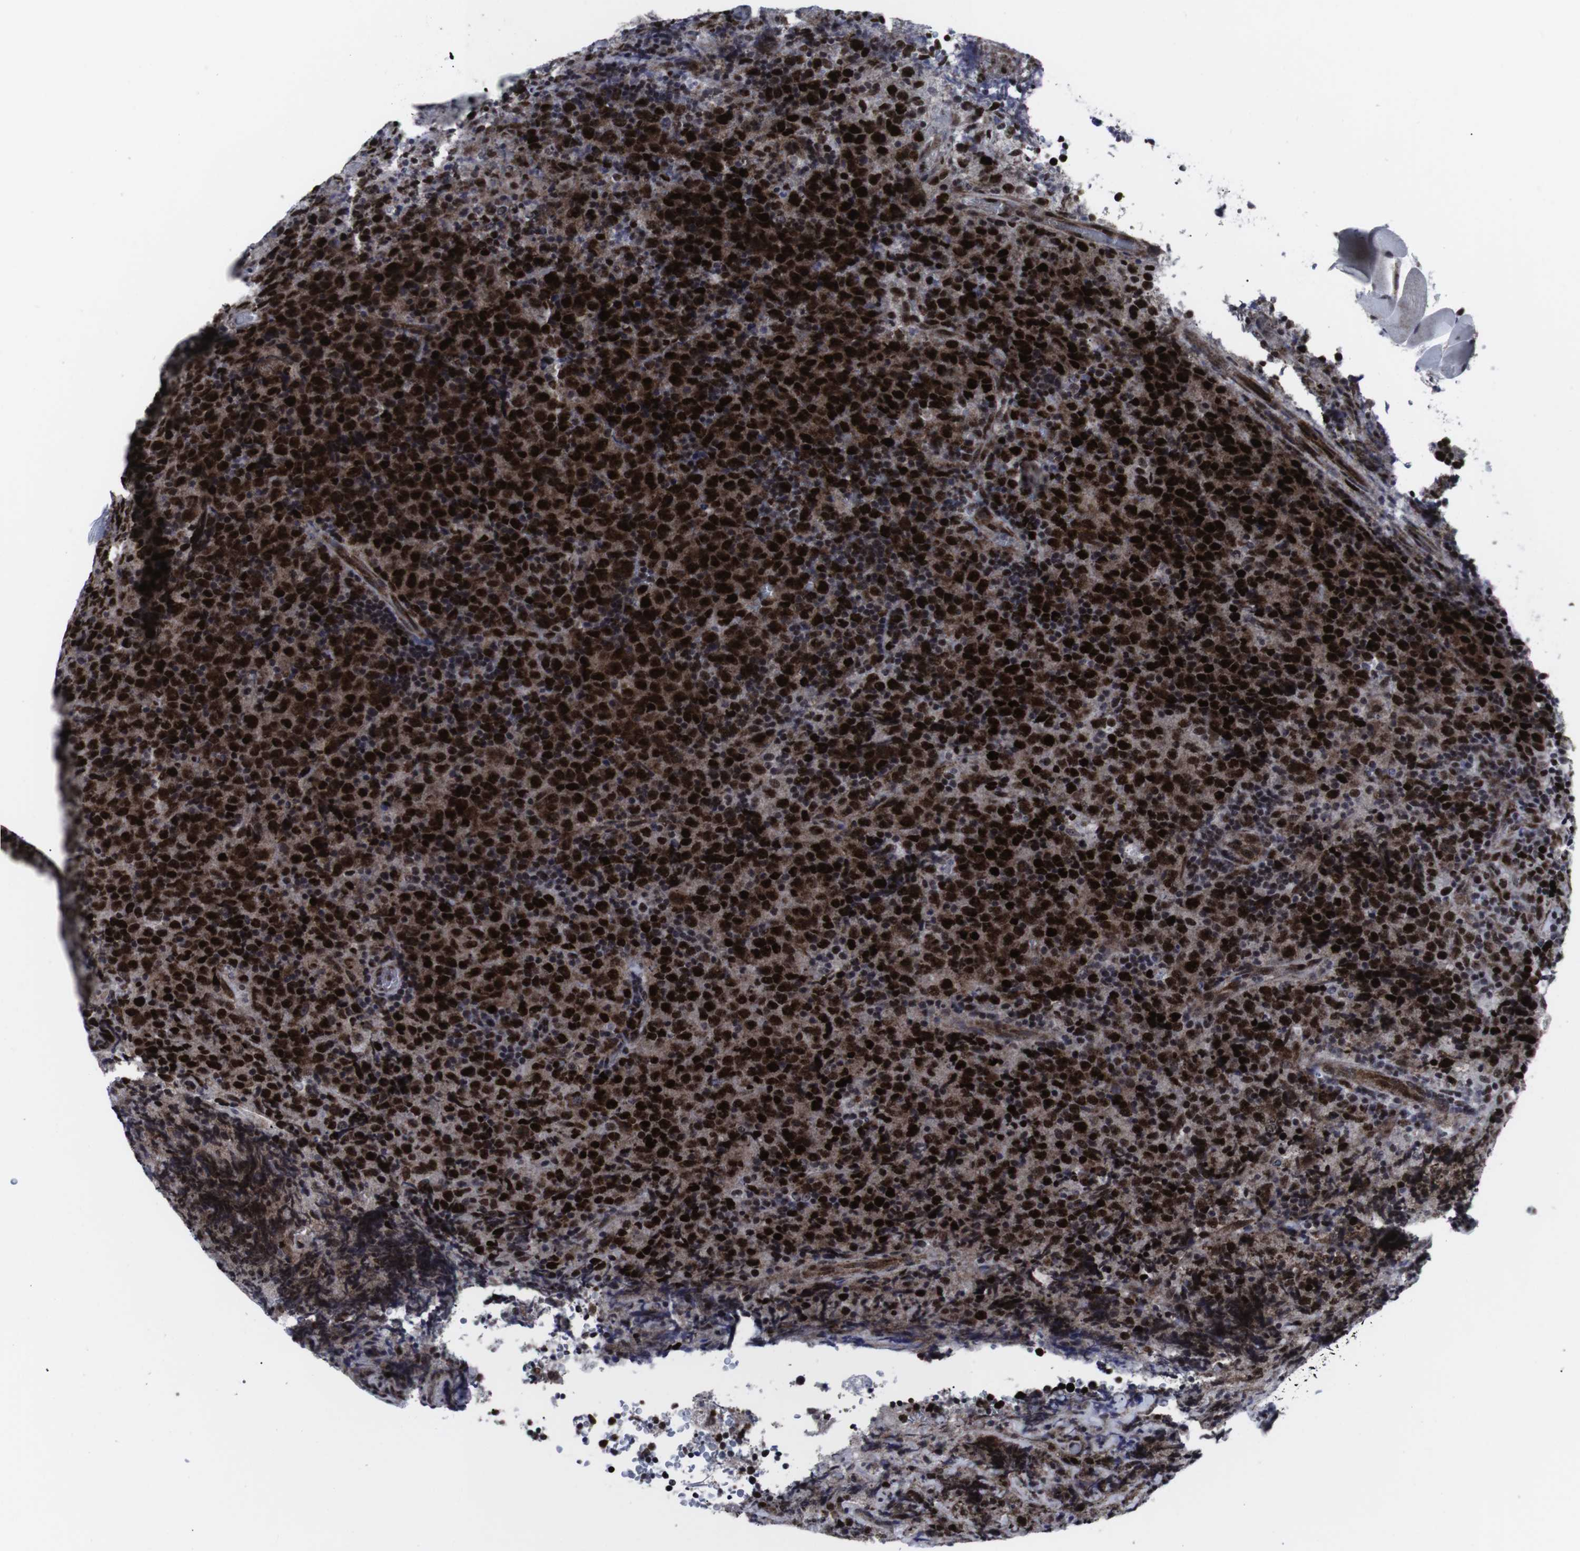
{"staining": {"intensity": "strong", "quantity": ">75%", "location": "nuclear"}, "tissue": "lymphoma", "cell_type": "Tumor cells", "image_type": "cancer", "snomed": [{"axis": "morphology", "description": "Malignant lymphoma, non-Hodgkin's type, High grade"}, {"axis": "topography", "description": "Tonsil"}], "caption": "DAB (3,3'-diaminobenzidine) immunohistochemical staining of human high-grade malignant lymphoma, non-Hodgkin's type exhibits strong nuclear protein expression in about >75% of tumor cells.", "gene": "MLH1", "patient": {"sex": "female", "age": 36}}